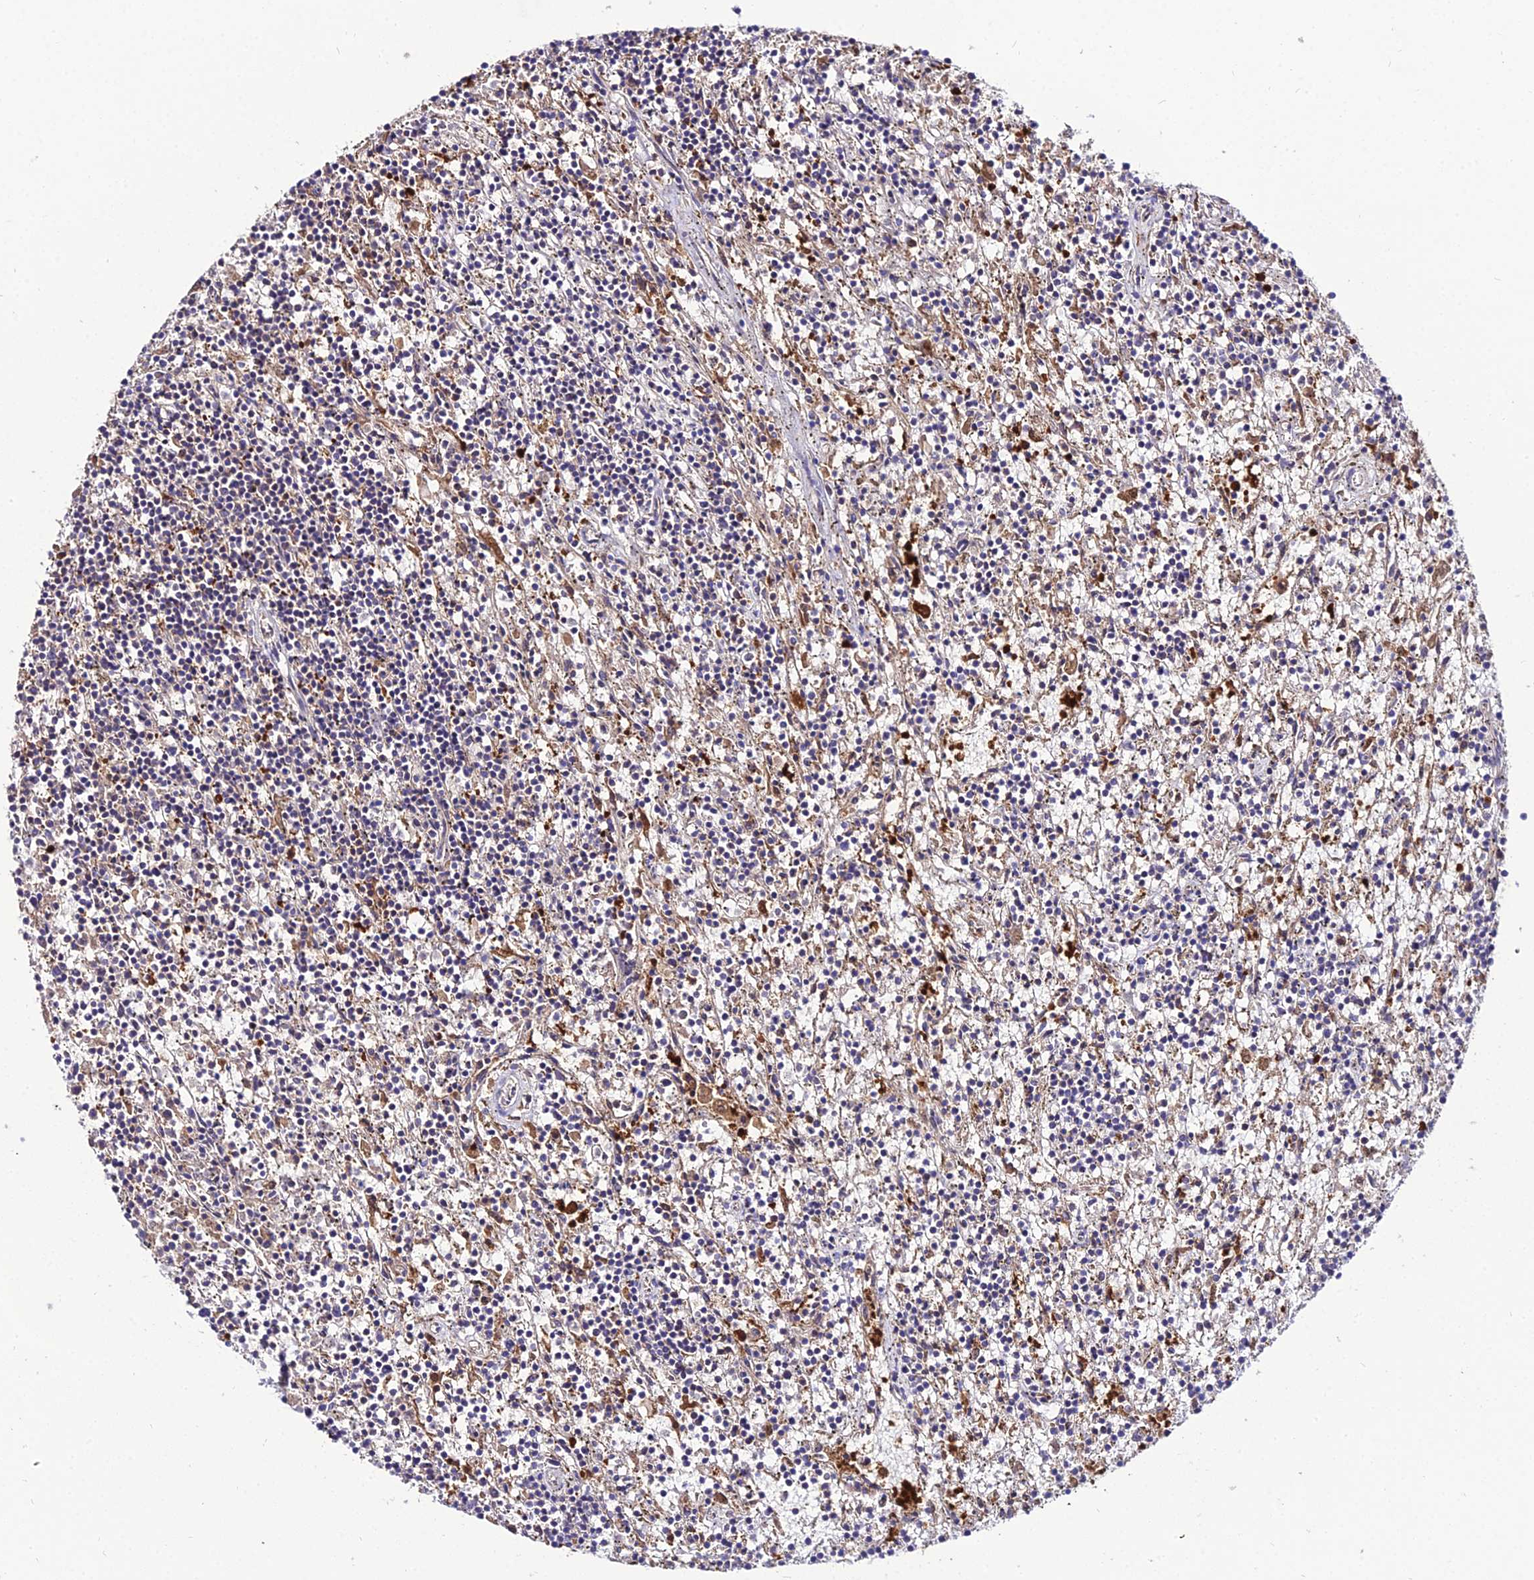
{"staining": {"intensity": "negative", "quantity": "none", "location": "none"}, "tissue": "lymphoma", "cell_type": "Tumor cells", "image_type": "cancer", "snomed": [{"axis": "morphology", "description": "Malignant lymphoma, non-Hodgkin's type, Low grade"}, {"axis": "topography", "description": "Spleen"}], "caption": "IHC photomicrograph of neoplastic tissue: lymphoma stained with DAB demonstrates no significant protein expression in tumor cells.", "gene": "C2orf69", "patient": {"sex": "male", "age": 76}}